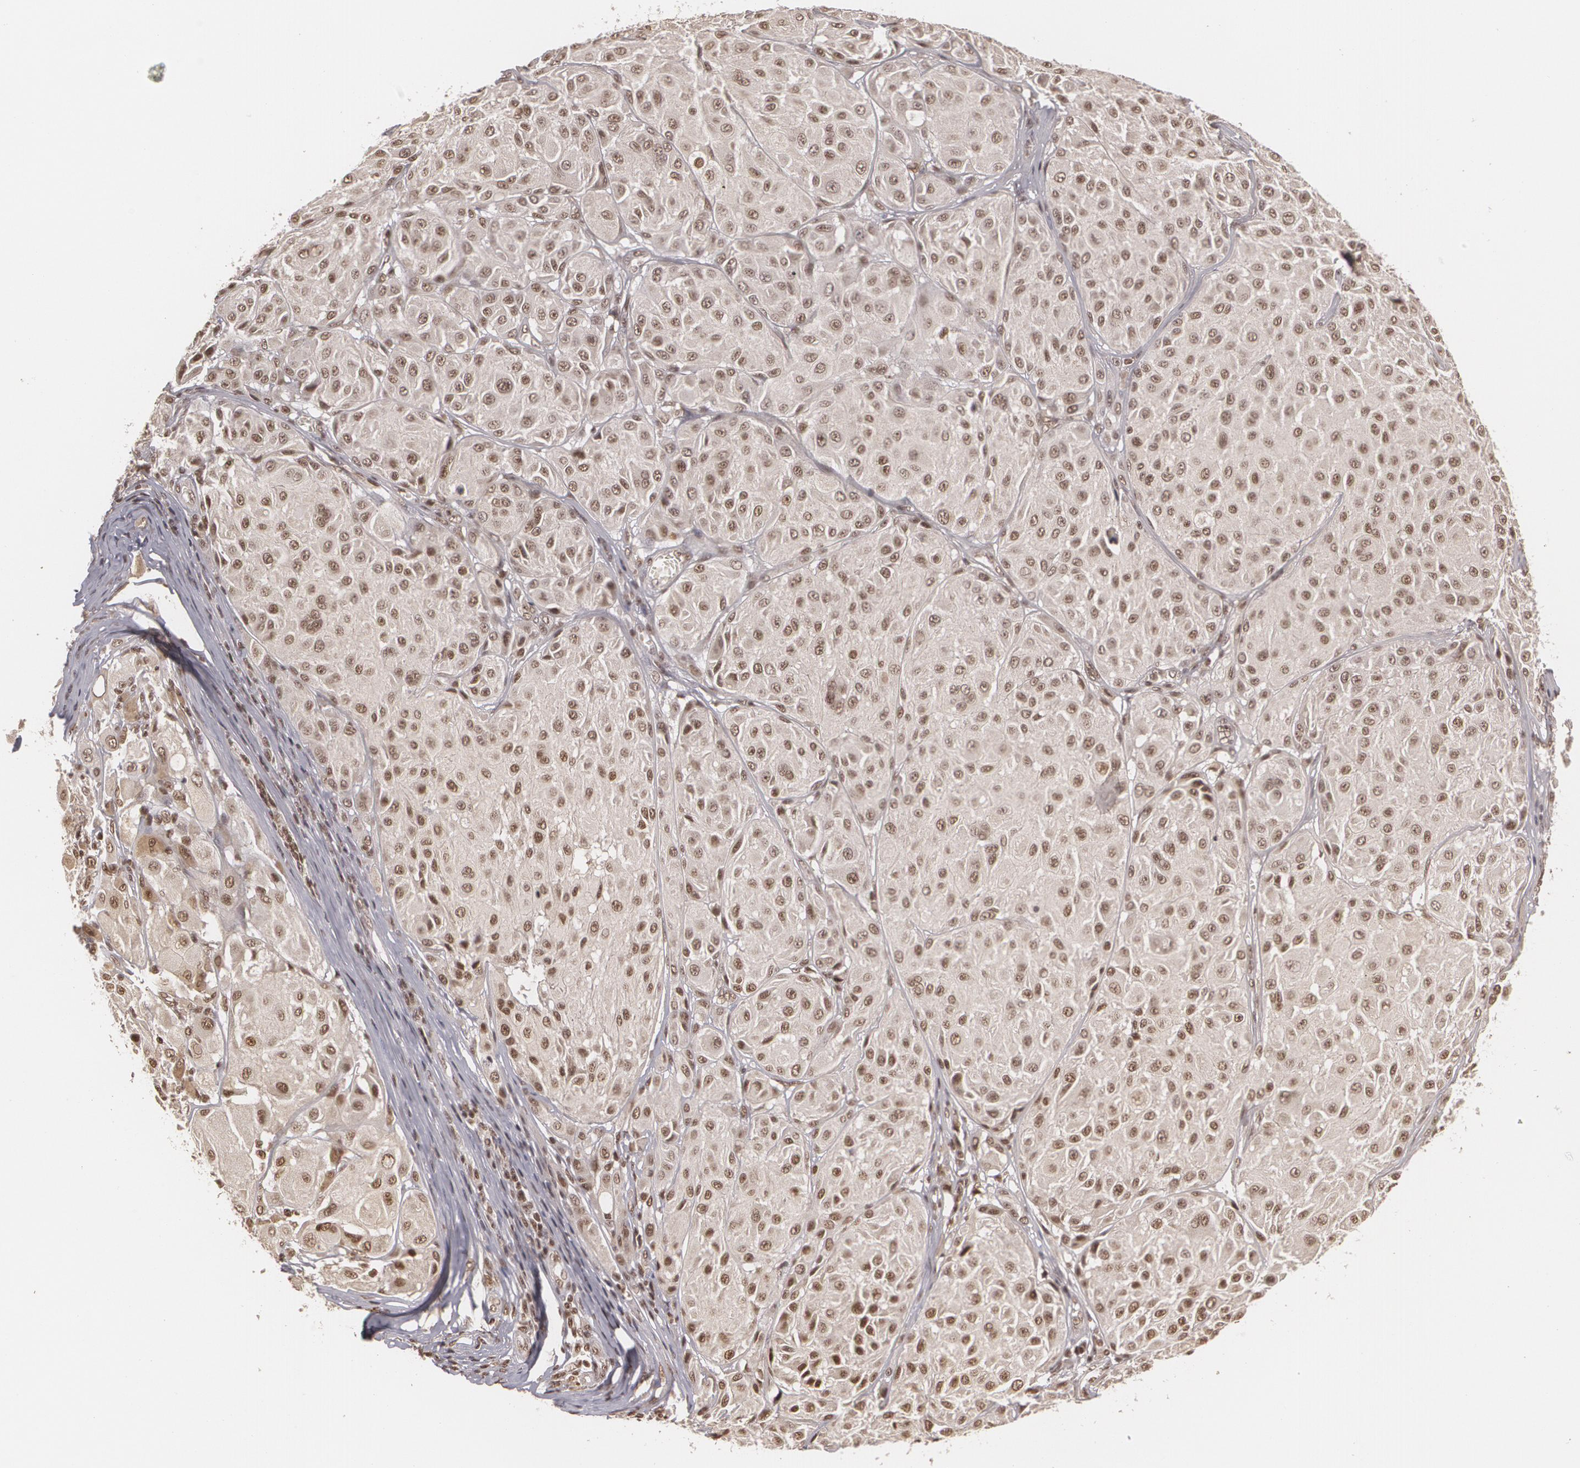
{"staining": {"intensity": "strong", "quantity": ">75%", "location": "nuclear"}, "tissue": "melanoma", "cell_type": "Tumor cells", "image_type": "cancer", "snomed": [{"axis": "morphology", "description": "Malignant melanoma, NOS"}, {"axis": "topography", "description": "Skin"}], "caption": "Protein expression analysis of human malignant melanoma reveals strong nuclear positivity in approximately >75% of tumor cells. (Brightfield microscopy of DAB IHC at high magnification).", "gene": "RXRB", "patient": {"sex": "male", "age": 36}}